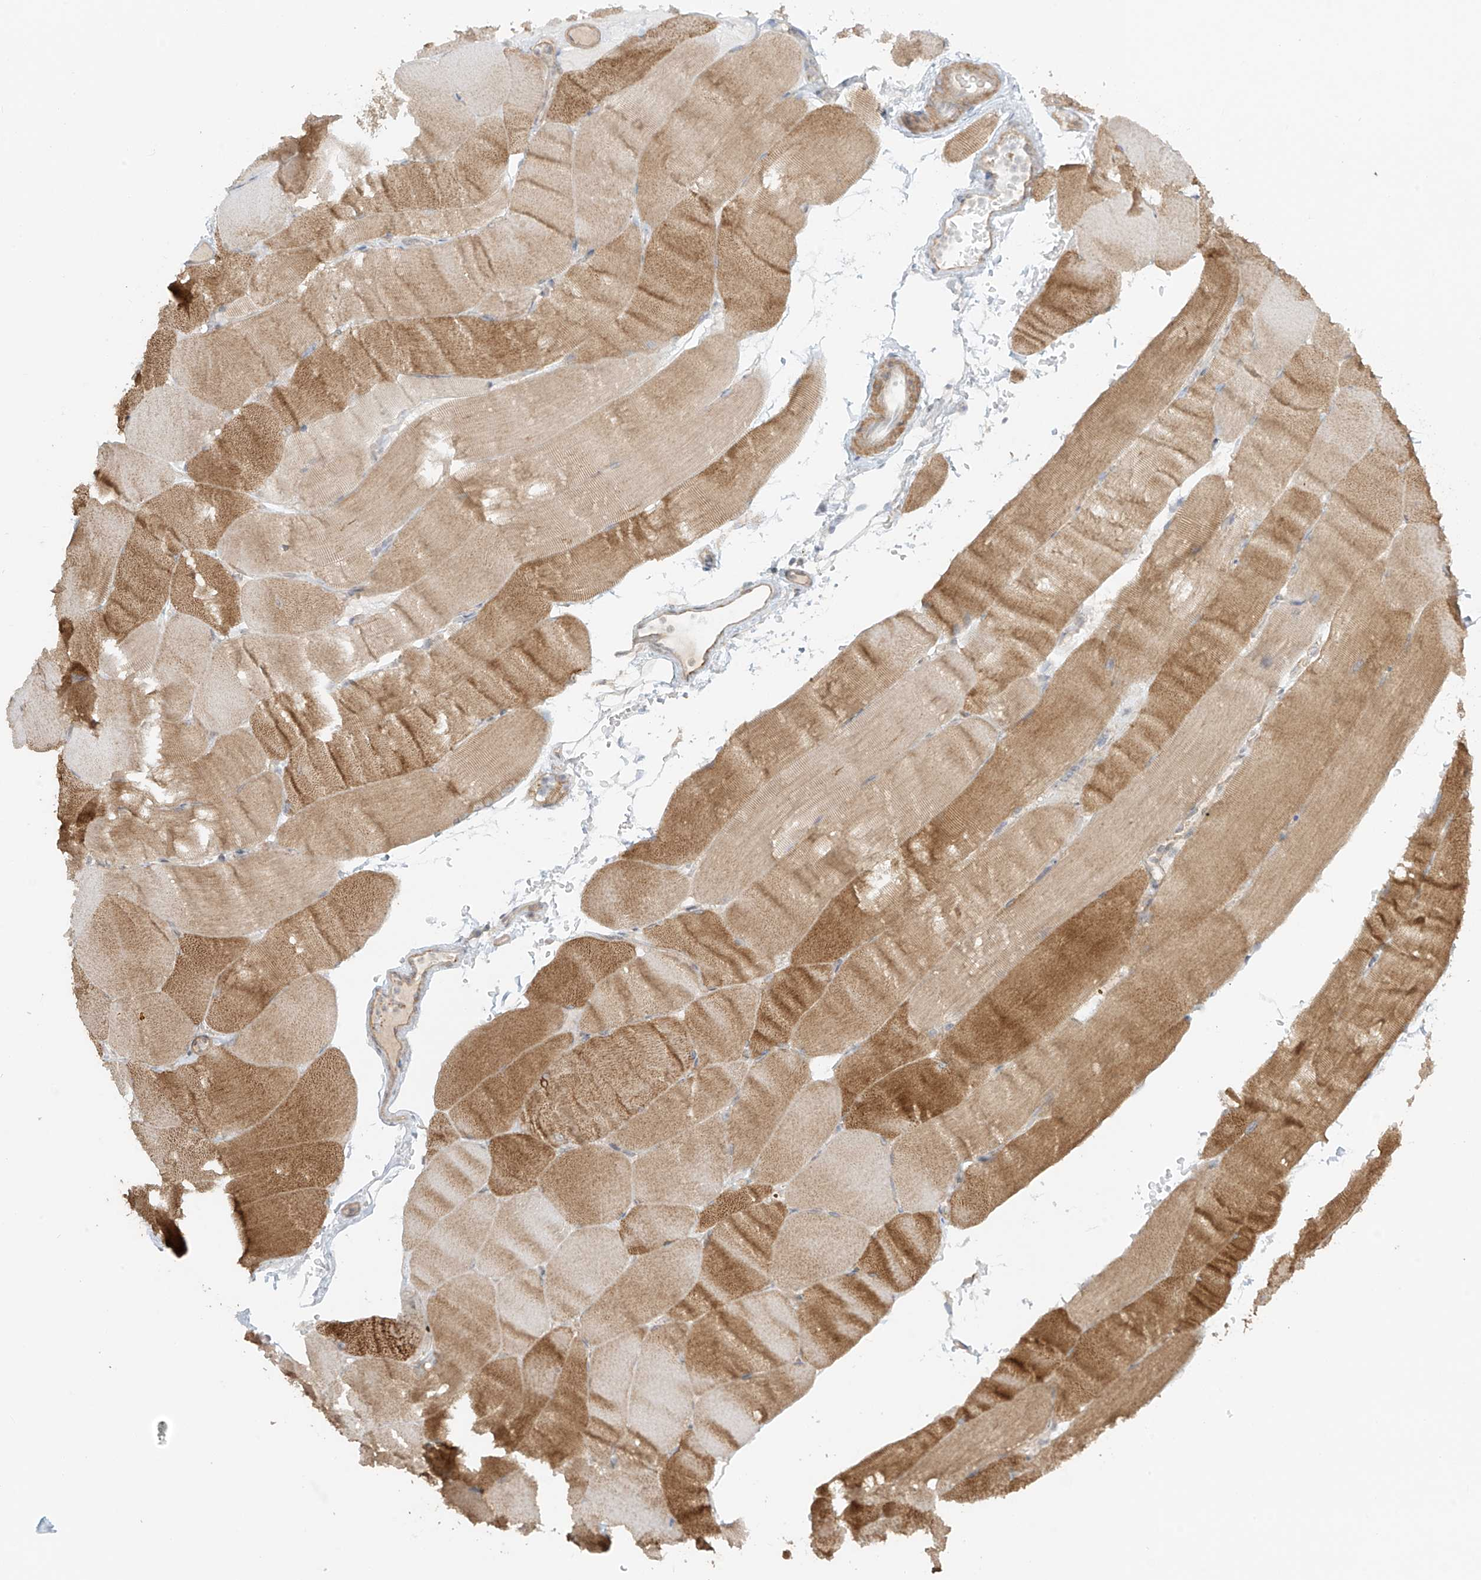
{"staining": {"intensity": "moderate", "quantity": "25%-75%", "location": "cytoplasmic/membranous"}, "tissue": "skeletal muscle", "cell_type": "Myocytes", "image_type": "normal", "snomed": [{"axis": "morphology", "description": "Normal tissue, NOS"}, {"axis": "topography", "description": "Skeletal muscle"}, {"axis": "topography", "description": "Parathyroid gland"}], "caption": "Approximately 25%-75% of myocytes in unremarkable human skeletal muscle show moderate cytoplasmic/membranous protein staining as visualized by brown immunohistochemical staining.", "gene": "ABCD1", "patient": {"sex": "female", "age": 37}}